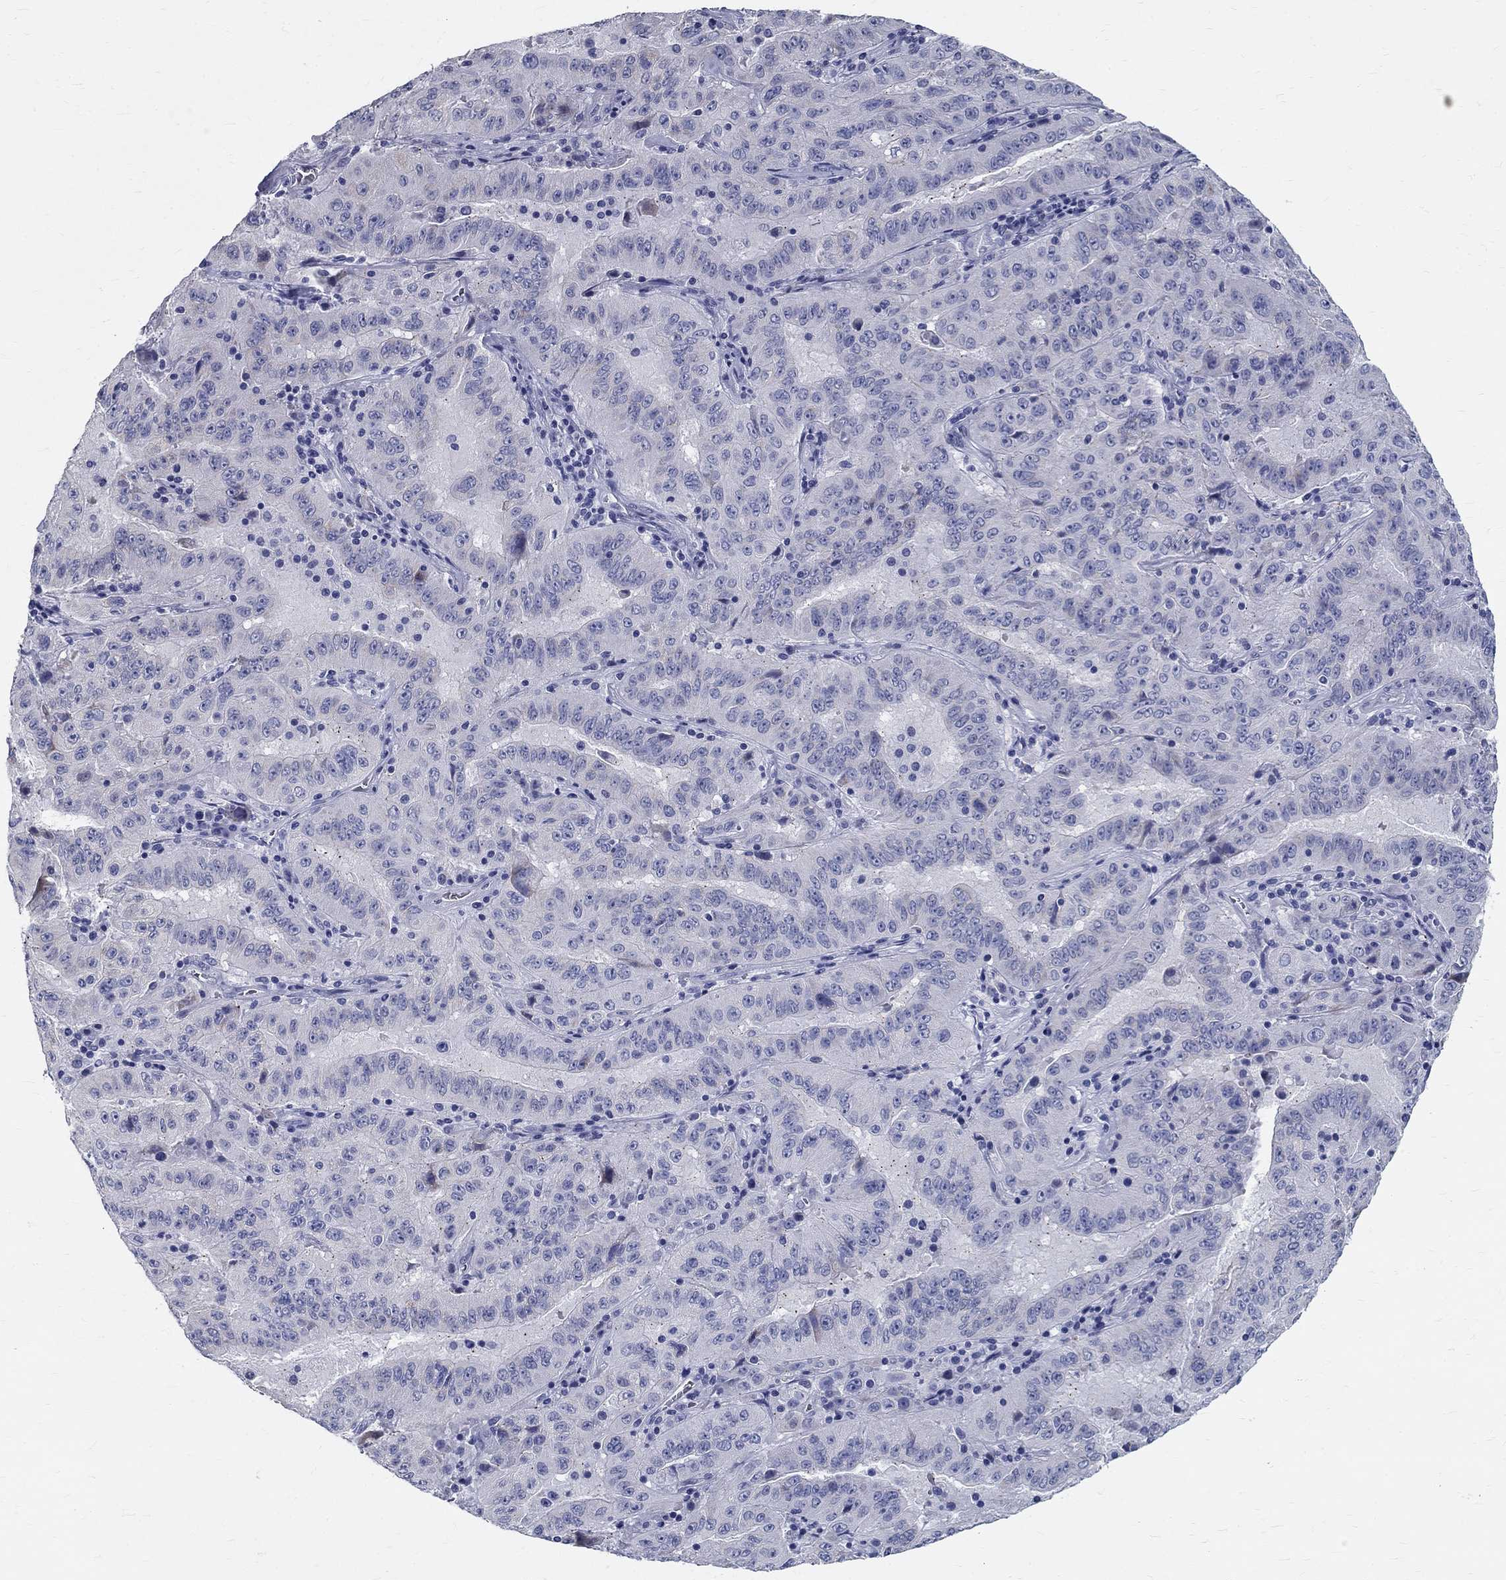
{"staining": {"intensity": "negative", "quantity": "none", "location": "none"}, "tissue": "pancreatic cancer", "cell_type": "Tumor cells", "image_type": "cancer", "snomed": [{"axis": "morphology", "description": "Adenocarcinoma, NOS"}, {"axis": "topography", "description": "Pancreas"}], "caption": "IHC of human adenocarcinoma (pancreatic) reveals no expression in tumor cells.", "gene": "TGM4", "patient": {"sex": "male", "age": 63}}